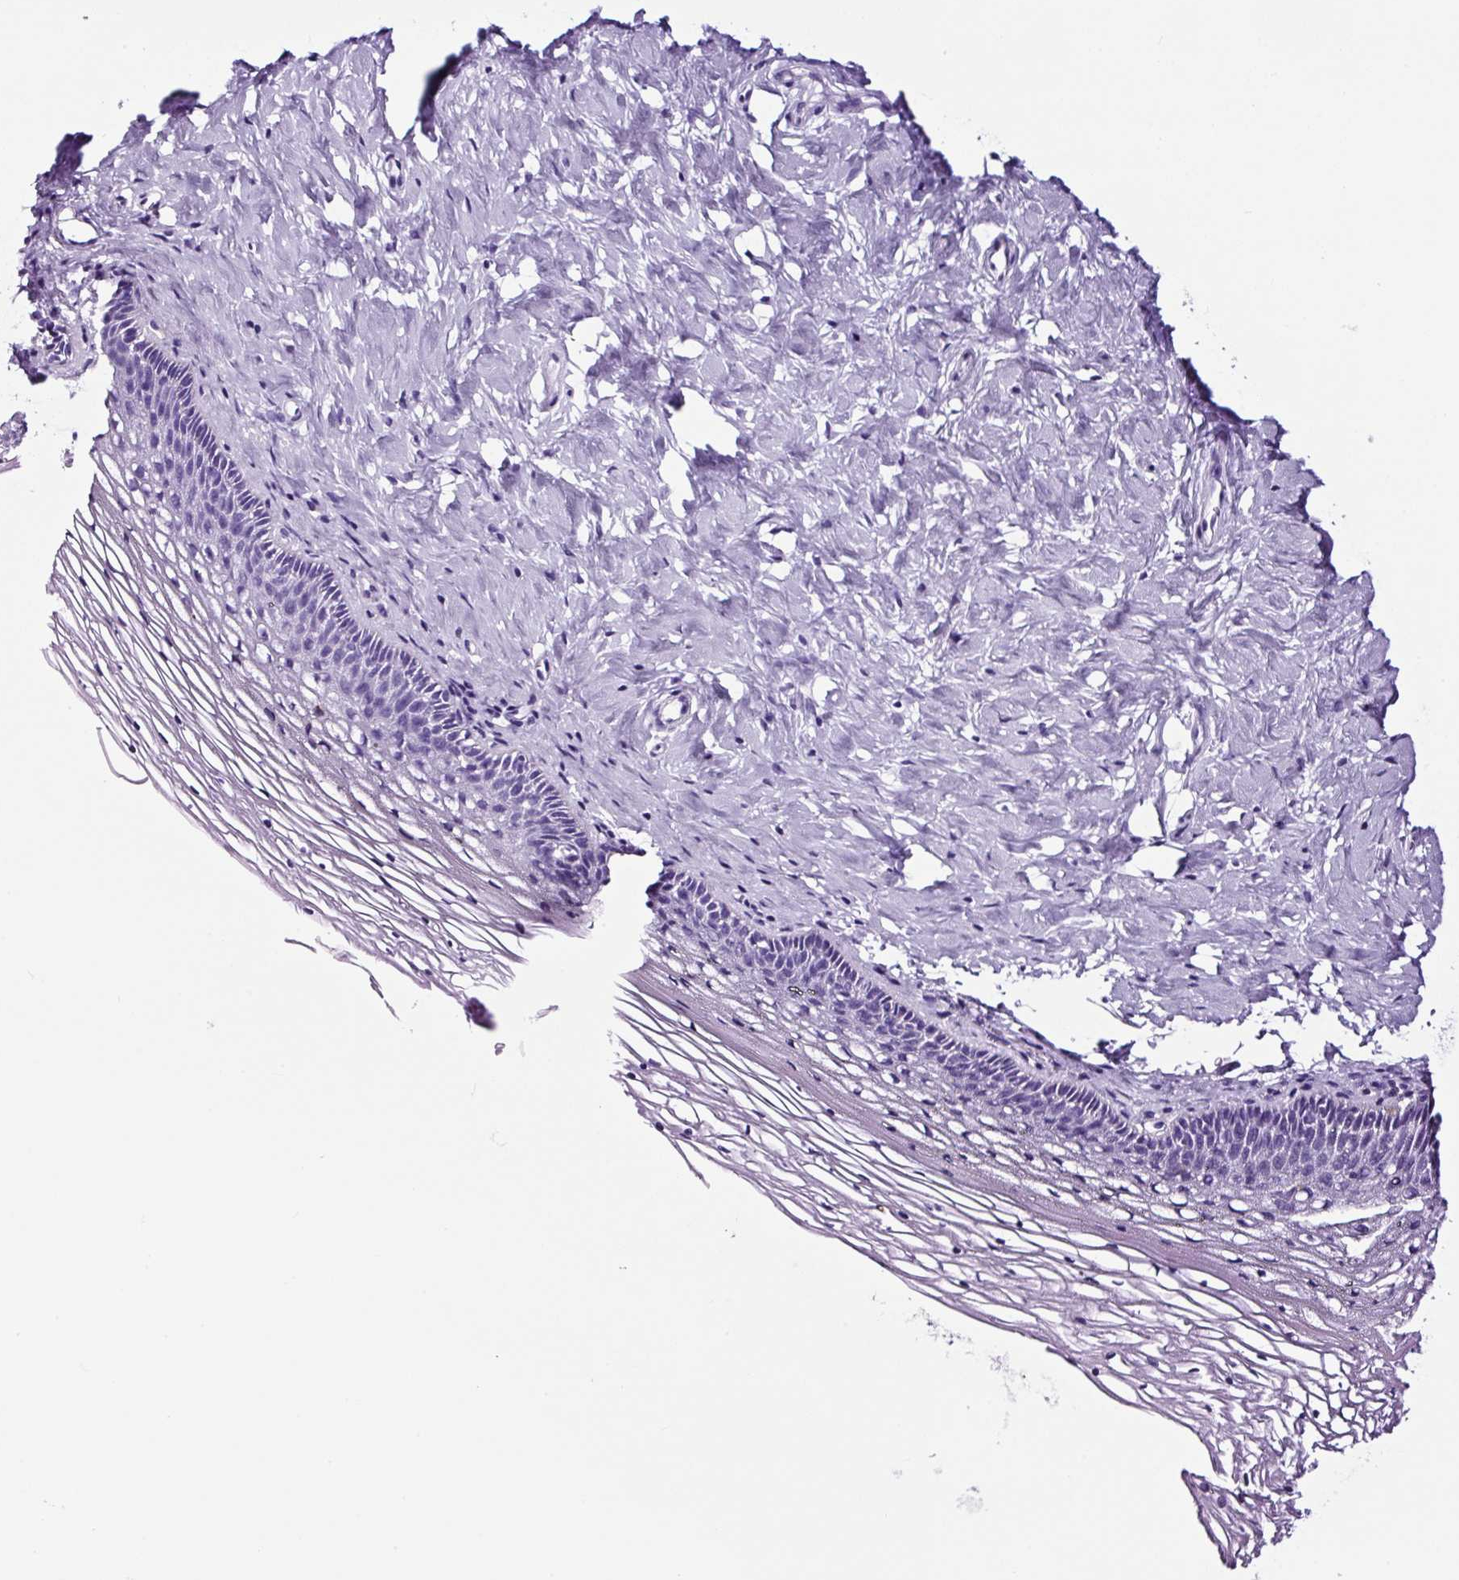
{"staining": {"intensity": "weak", "quantity": "25%-75%", "location": "nuclear"}, "tissue": "cervix", "cell_type": "Glandular cells", "image_type": "normal", "snomed": [{"axis": "morphology", "description": "Normal tissue, NOS"}, {"axis": "topography", "description": "Cervix"}], "caption": "Weak nuclear expression for a protein is identified in about 25%-75% of glandular cells of benign cervix using immunohistochemistry.", "gene": "TAFA3", "patient": {"sex": "female", "age": 36}}